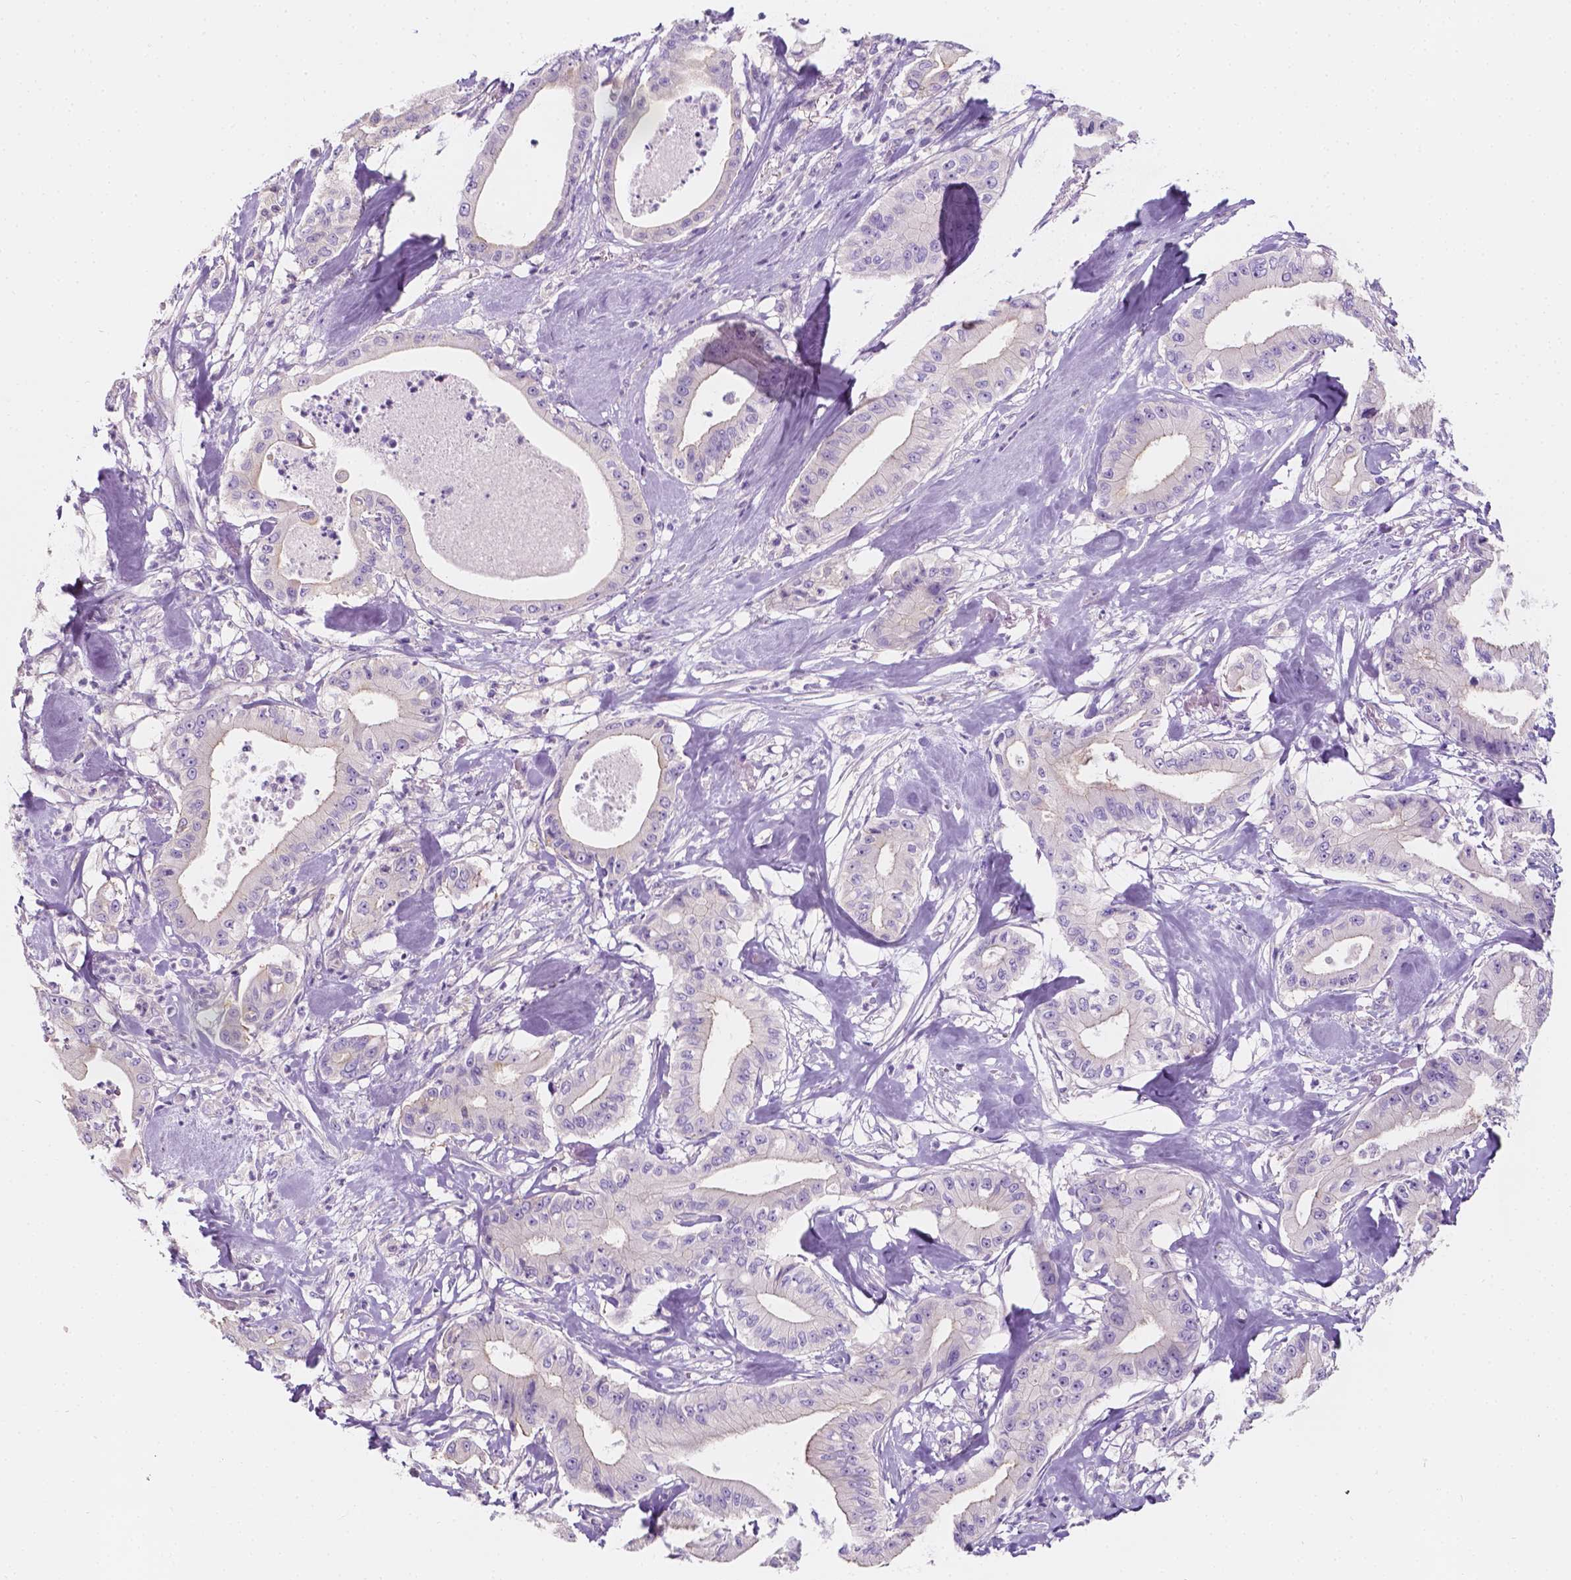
{"staining": {"intensity": "negative", "quantity": "none", "location": "none"}, "tissue": "pancreatic cancer", "cell_type": "Tumor cells", "image_type": "cancer", "snomed": [{"axis": "morphology", "description": "Adenocarcinoma, NOS"}, {"axis": "topography", "description": "Pancreas"}], "caption": "Pancreatic cancer (adenocarcinoma) was stained to show a protein in brown. There is no significant expression in tumor cells.", "gene": "SIRT2", "patient": {"sex": "male", "age": 71}}